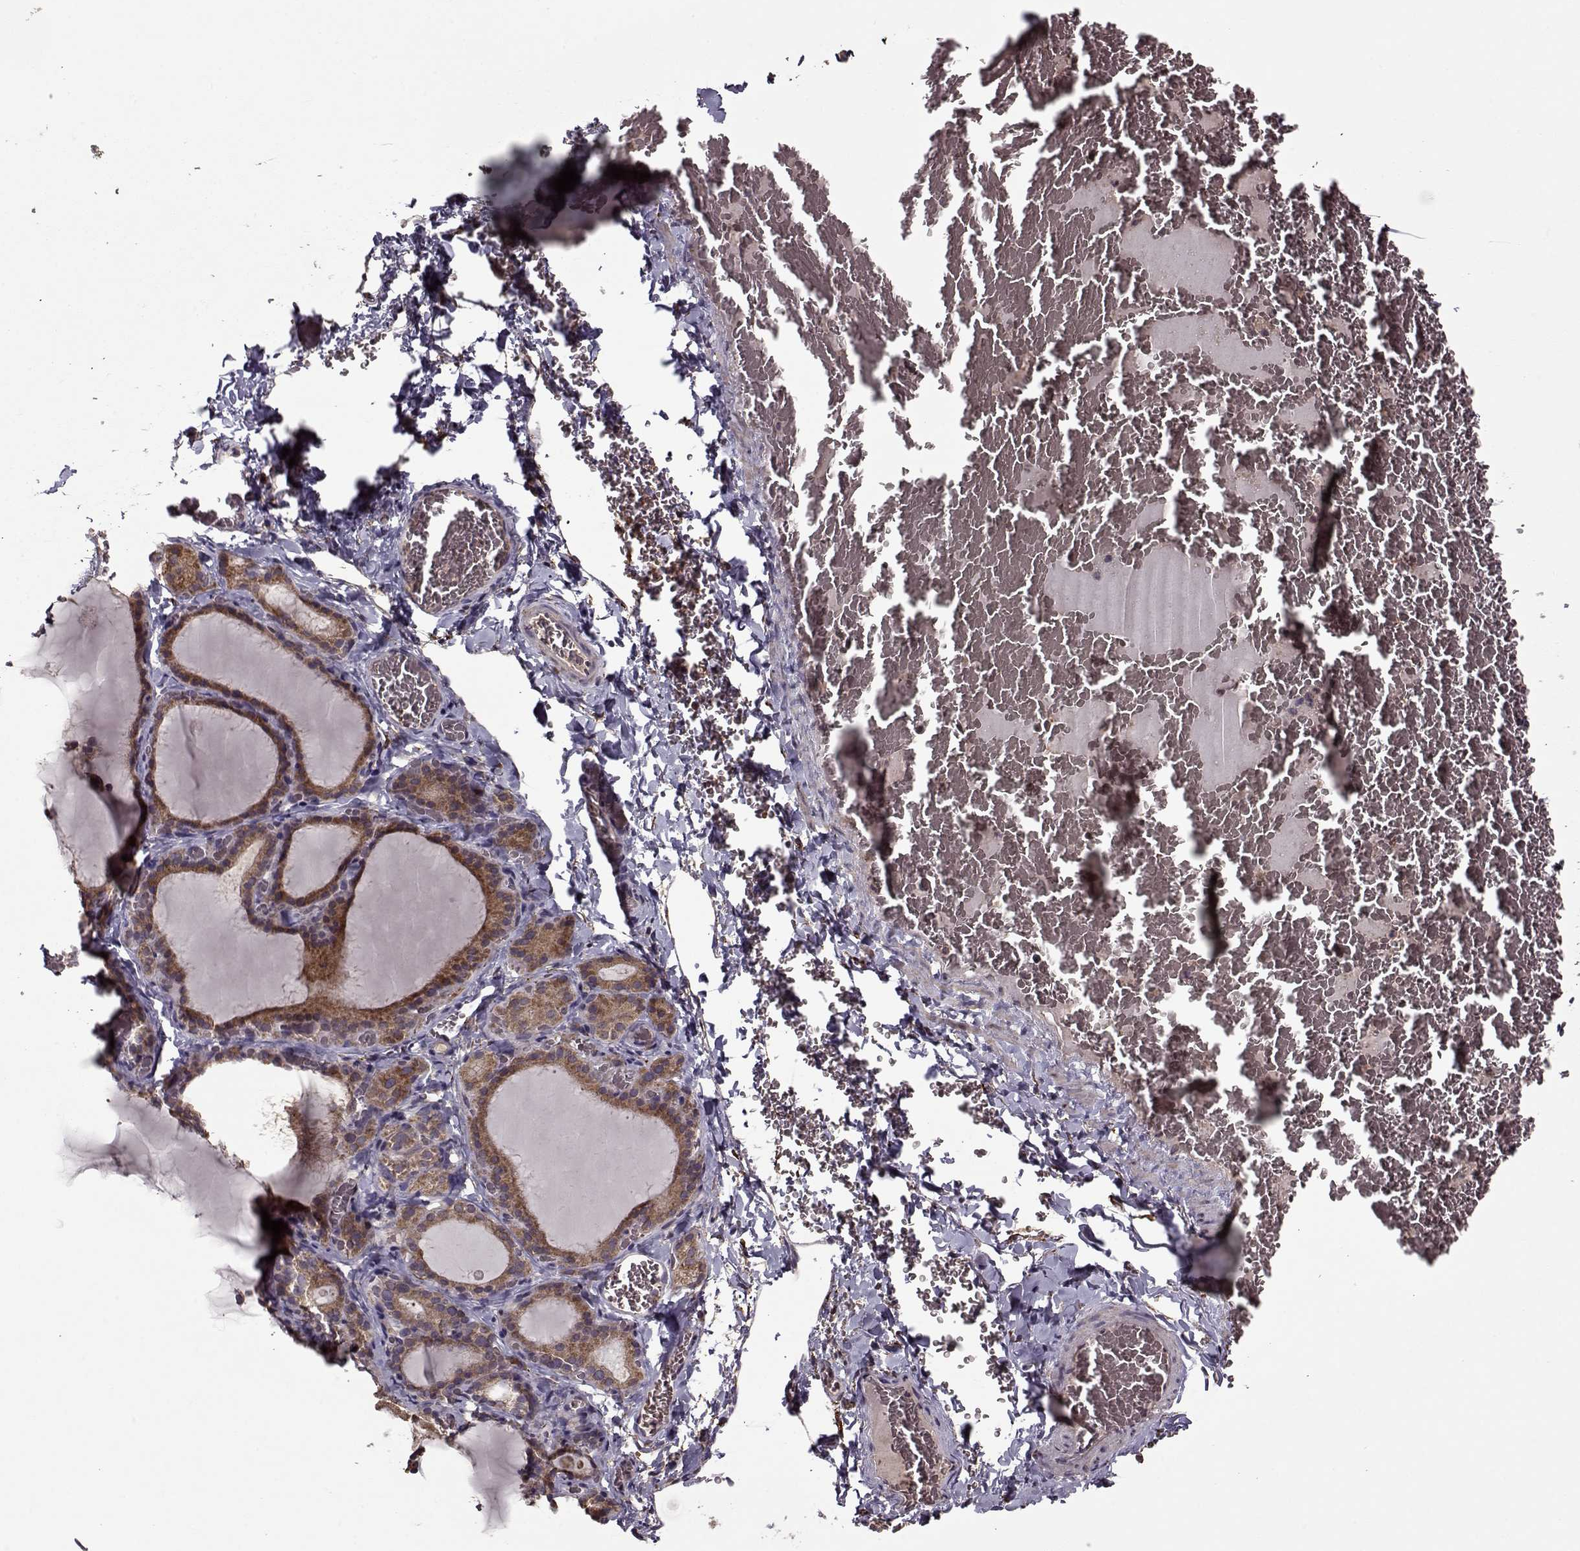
{"staining": {"intensity": "strong", "quantity": "25%-75%", "location": "cytoplasmic/membranous"}, "tissue": "thyroid gland", "cell_type": "Glandular cells", "image_type": "normal", "snomed": [{"axis": "morphology", "description": "Normal tissue, NOS"}, {"axis": "morphology", "description": "Hyperplasia, NOS"}, {"axis": "topography", "description": "Thyroid gland"}], "caption": "Protein expression analysis of normal thyroid gland displays strong cytoplasmic/membranous staining in approximately 25%-75% of glandular cells. (Brightfield microscopy of DAB IHC at high magnification).", "gene": "IMMP1L", "patient": {"sex": "female", "age": 27}}